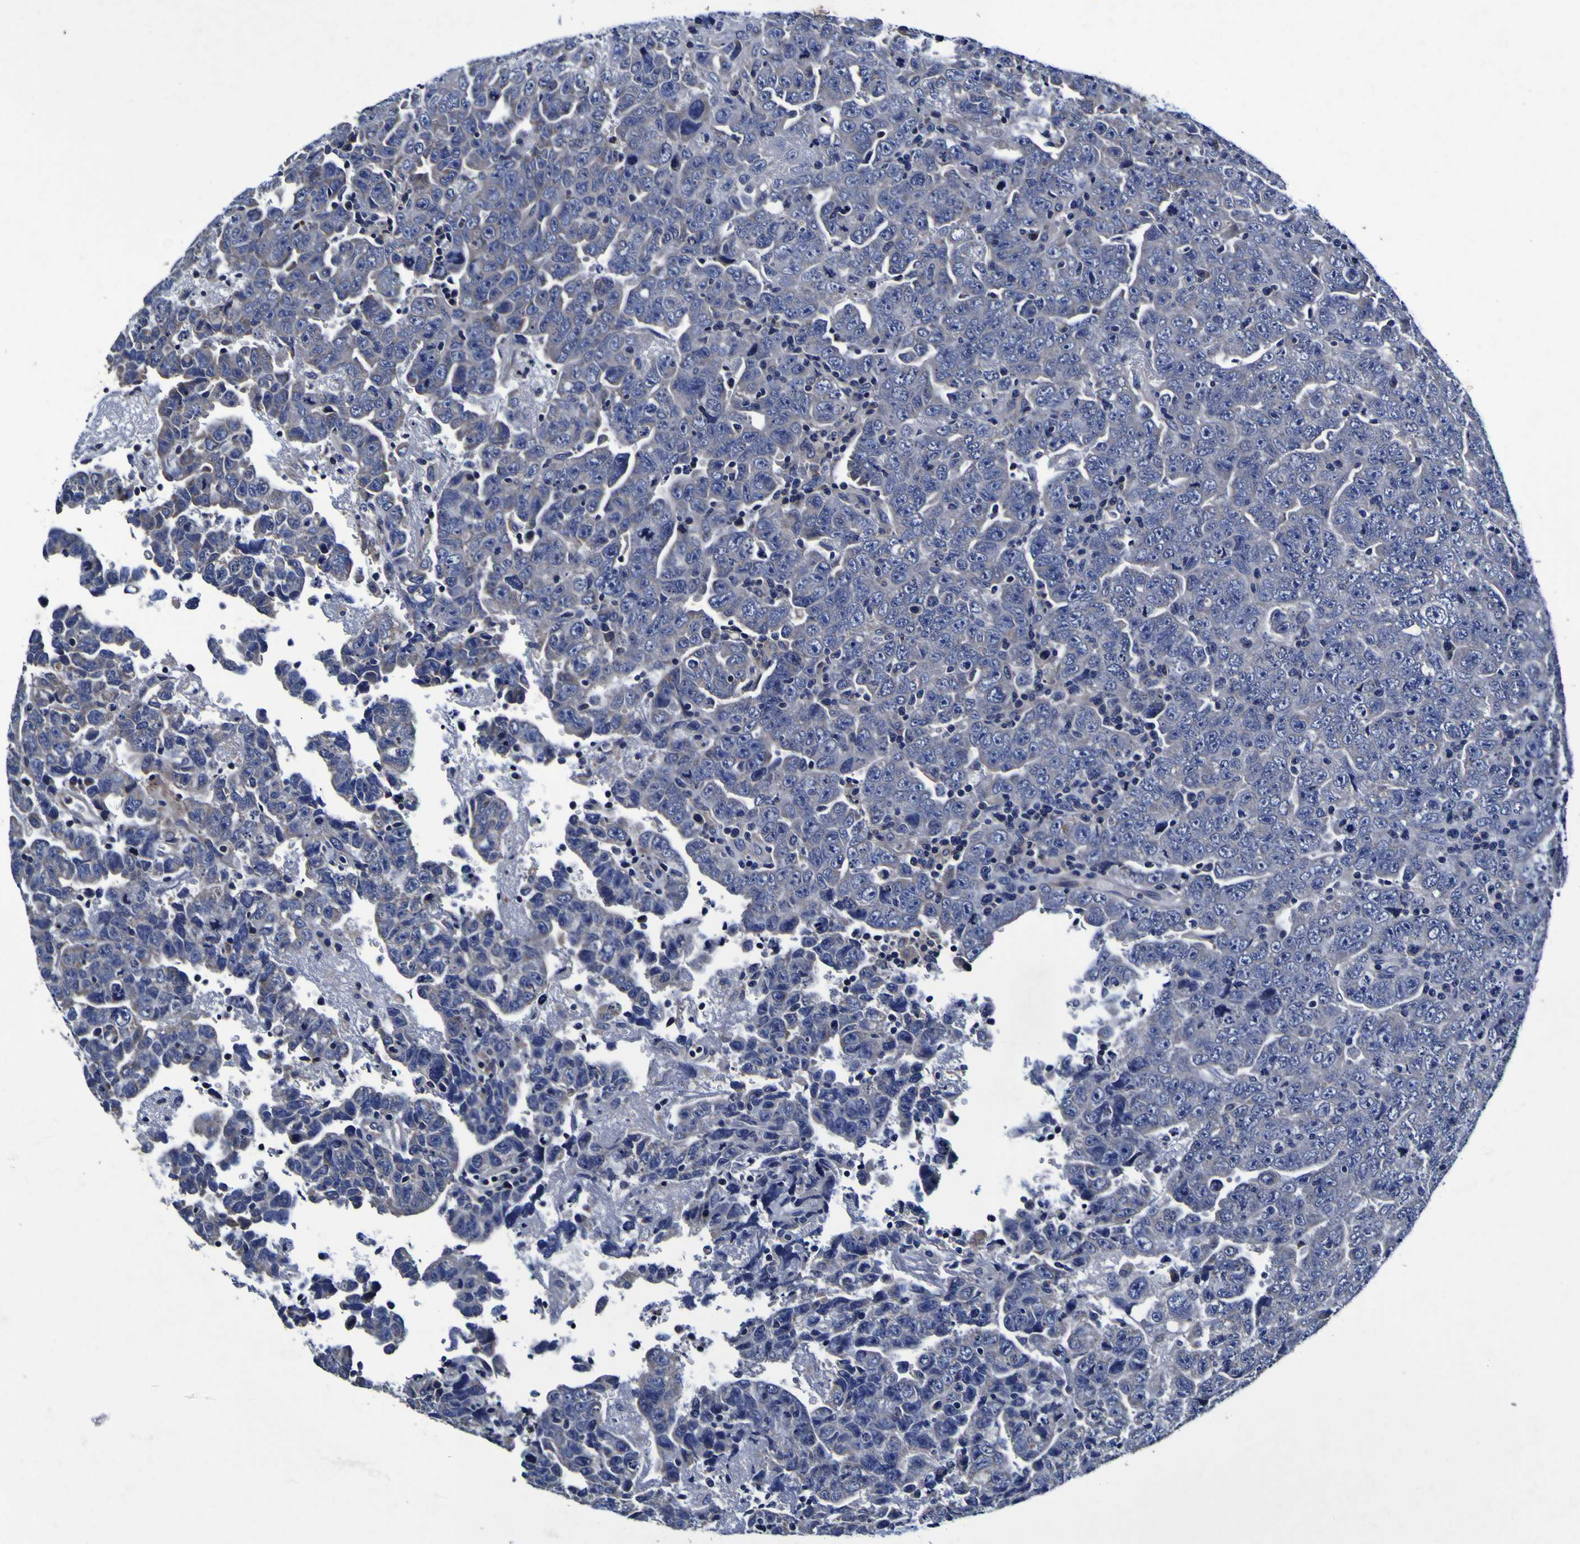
{"staining": {"intensity": "negative", "quantity": "none", "location": "none"}, "tissue": "testis cancer", "cell_type": "Tumor cells", "image_type": "cancer", "snomed": [{"axis": "morphology", "description": "Carcinoma, Embryonal, NOS"}, {"axis": "topography", "description": "Testis"}], "caption": "IHC image of testis embryonal carcinoma stained for a protein (brown), which displays no expression in tumor cells.", "gene": "PANK4", "patient": {"sex": "male", "age": 28}}